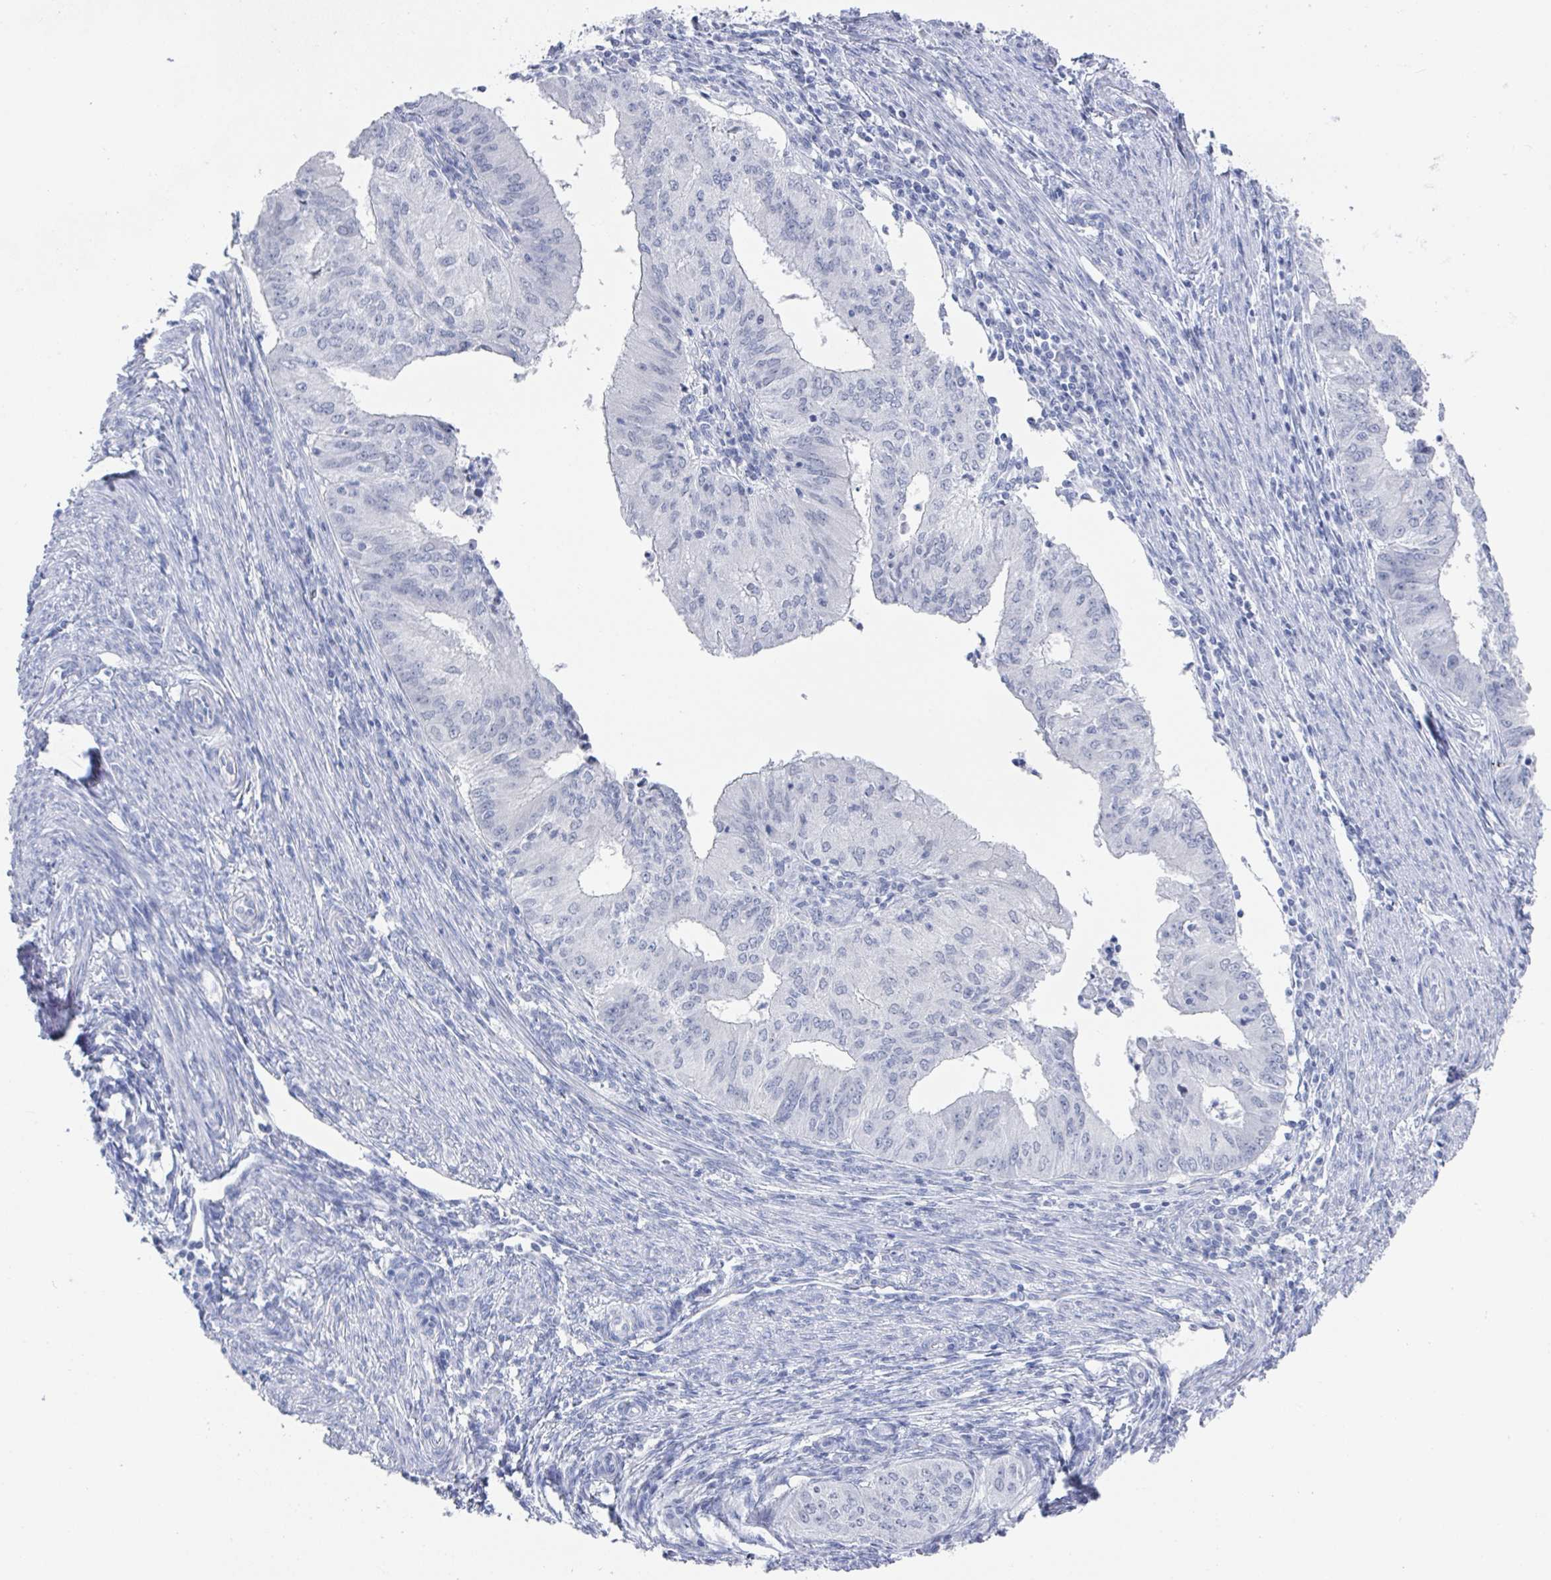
{"staining": {"intensity": "negative", "quantity": "none", "location": "none"}, "tissue": "endometrial cancer", "cell_type": "Tumor cells", "image_type": "cancer", "snomed": [{"axis": "morphology", "description": "Adenocarcinoma, NOS"}, {"axis": "topography", "description": "Endometrium"}], "caption": "This is an immunohistochemistry photomicrograph of human endometrial adenocarcinoma. There is no expression in tumor cells.", "gene": "CAMKV", "patient": {"sex": "female", "age": 50}}